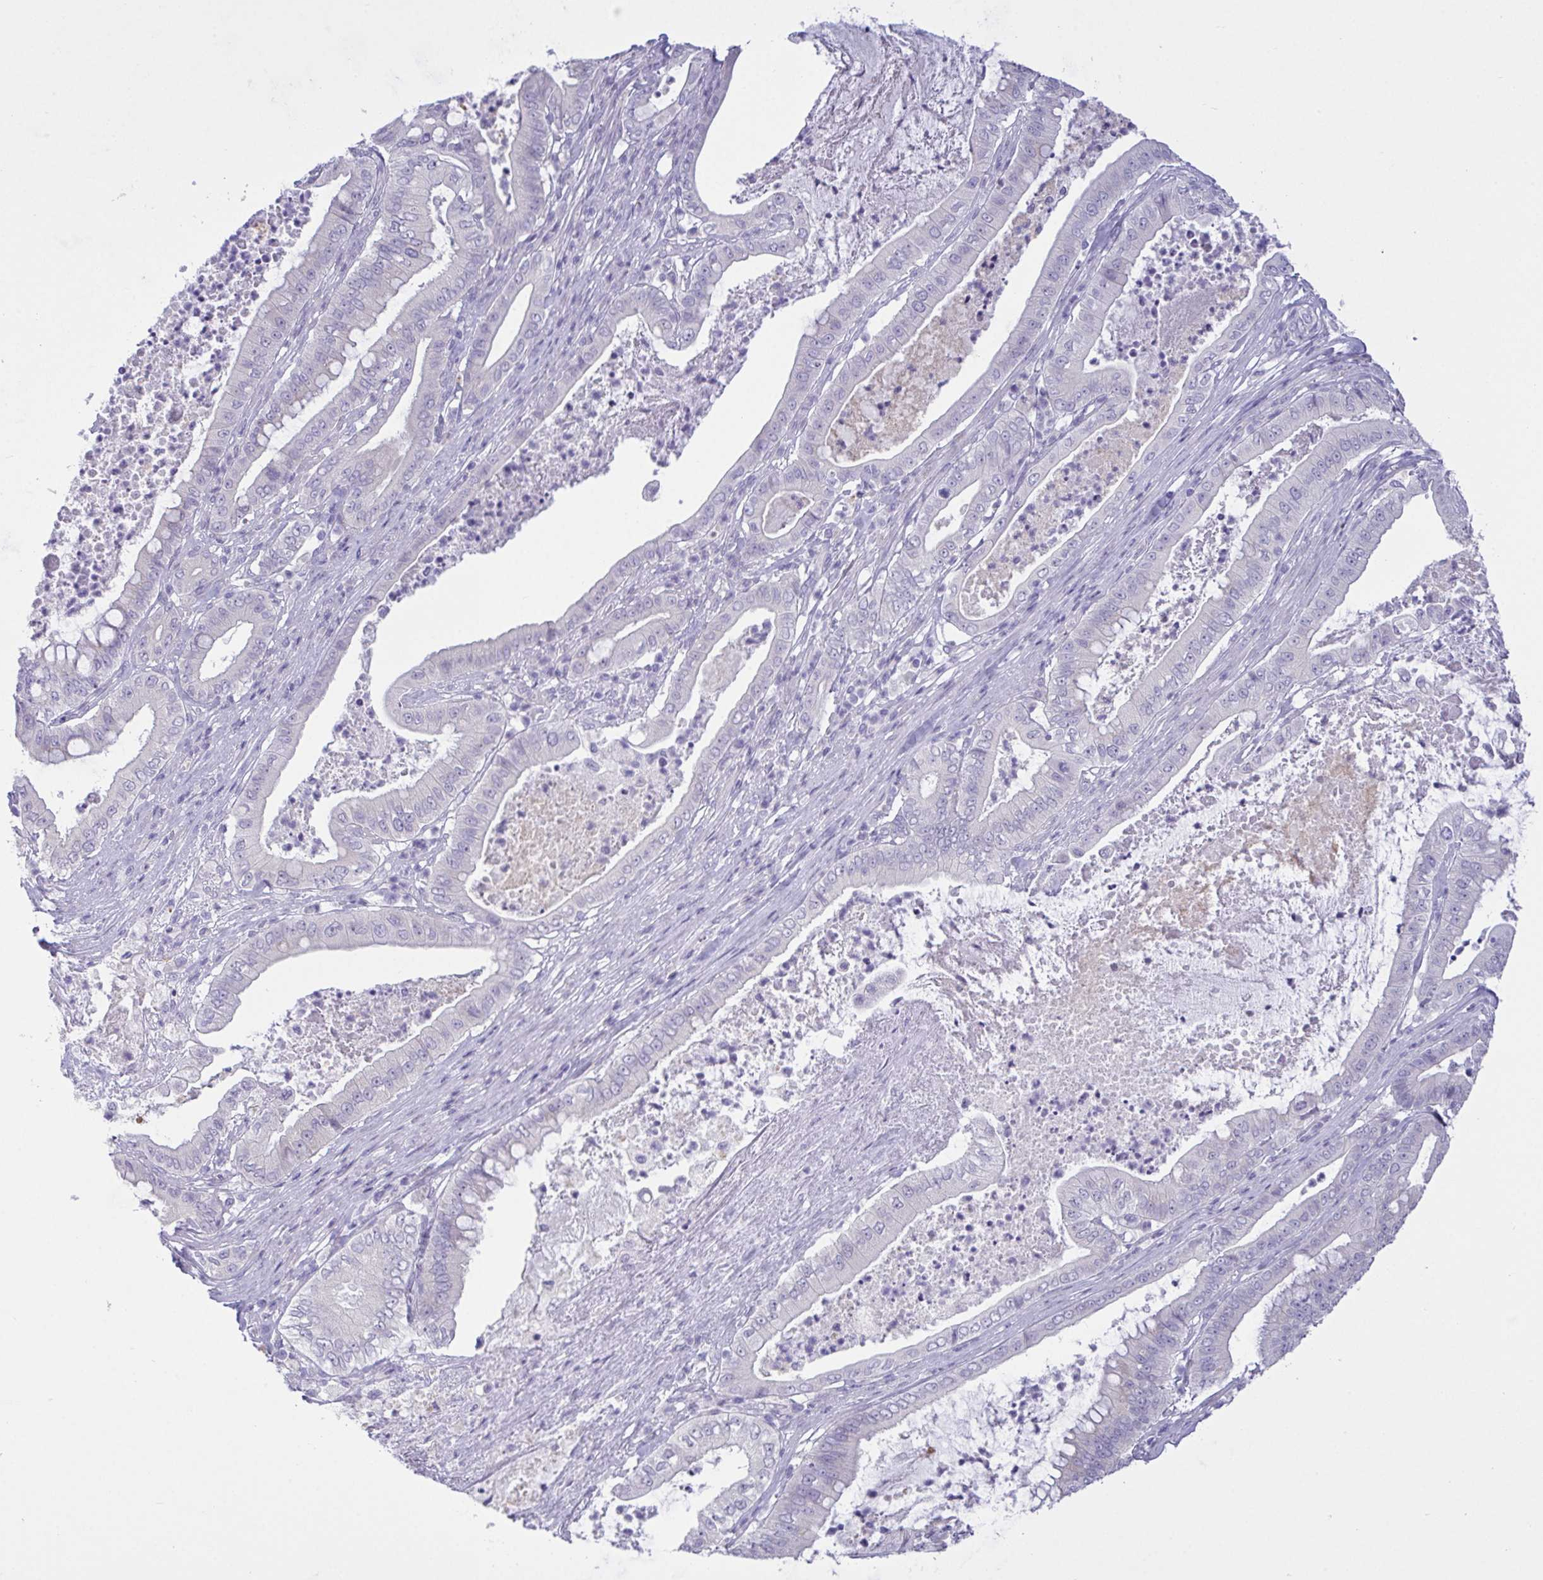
{"staining": {"intensity": "negative", "quantity": "none", "location": "none"}, "tissue": "pancreatic cancer", "cell_type": "Tumor cells", "image_type": "cancer", "snomed": [{"axis": "morphology", "description": "Adenocarcinoma, NOS"}, {"axis": "topography", "description": "Pancreas"}], "caption": "There is no significant expression in tumor cells of pancreatic cancer (adenocarcinoma).", "gene": "C4orf33", "patient": {"sex": "male", "age": 71}}